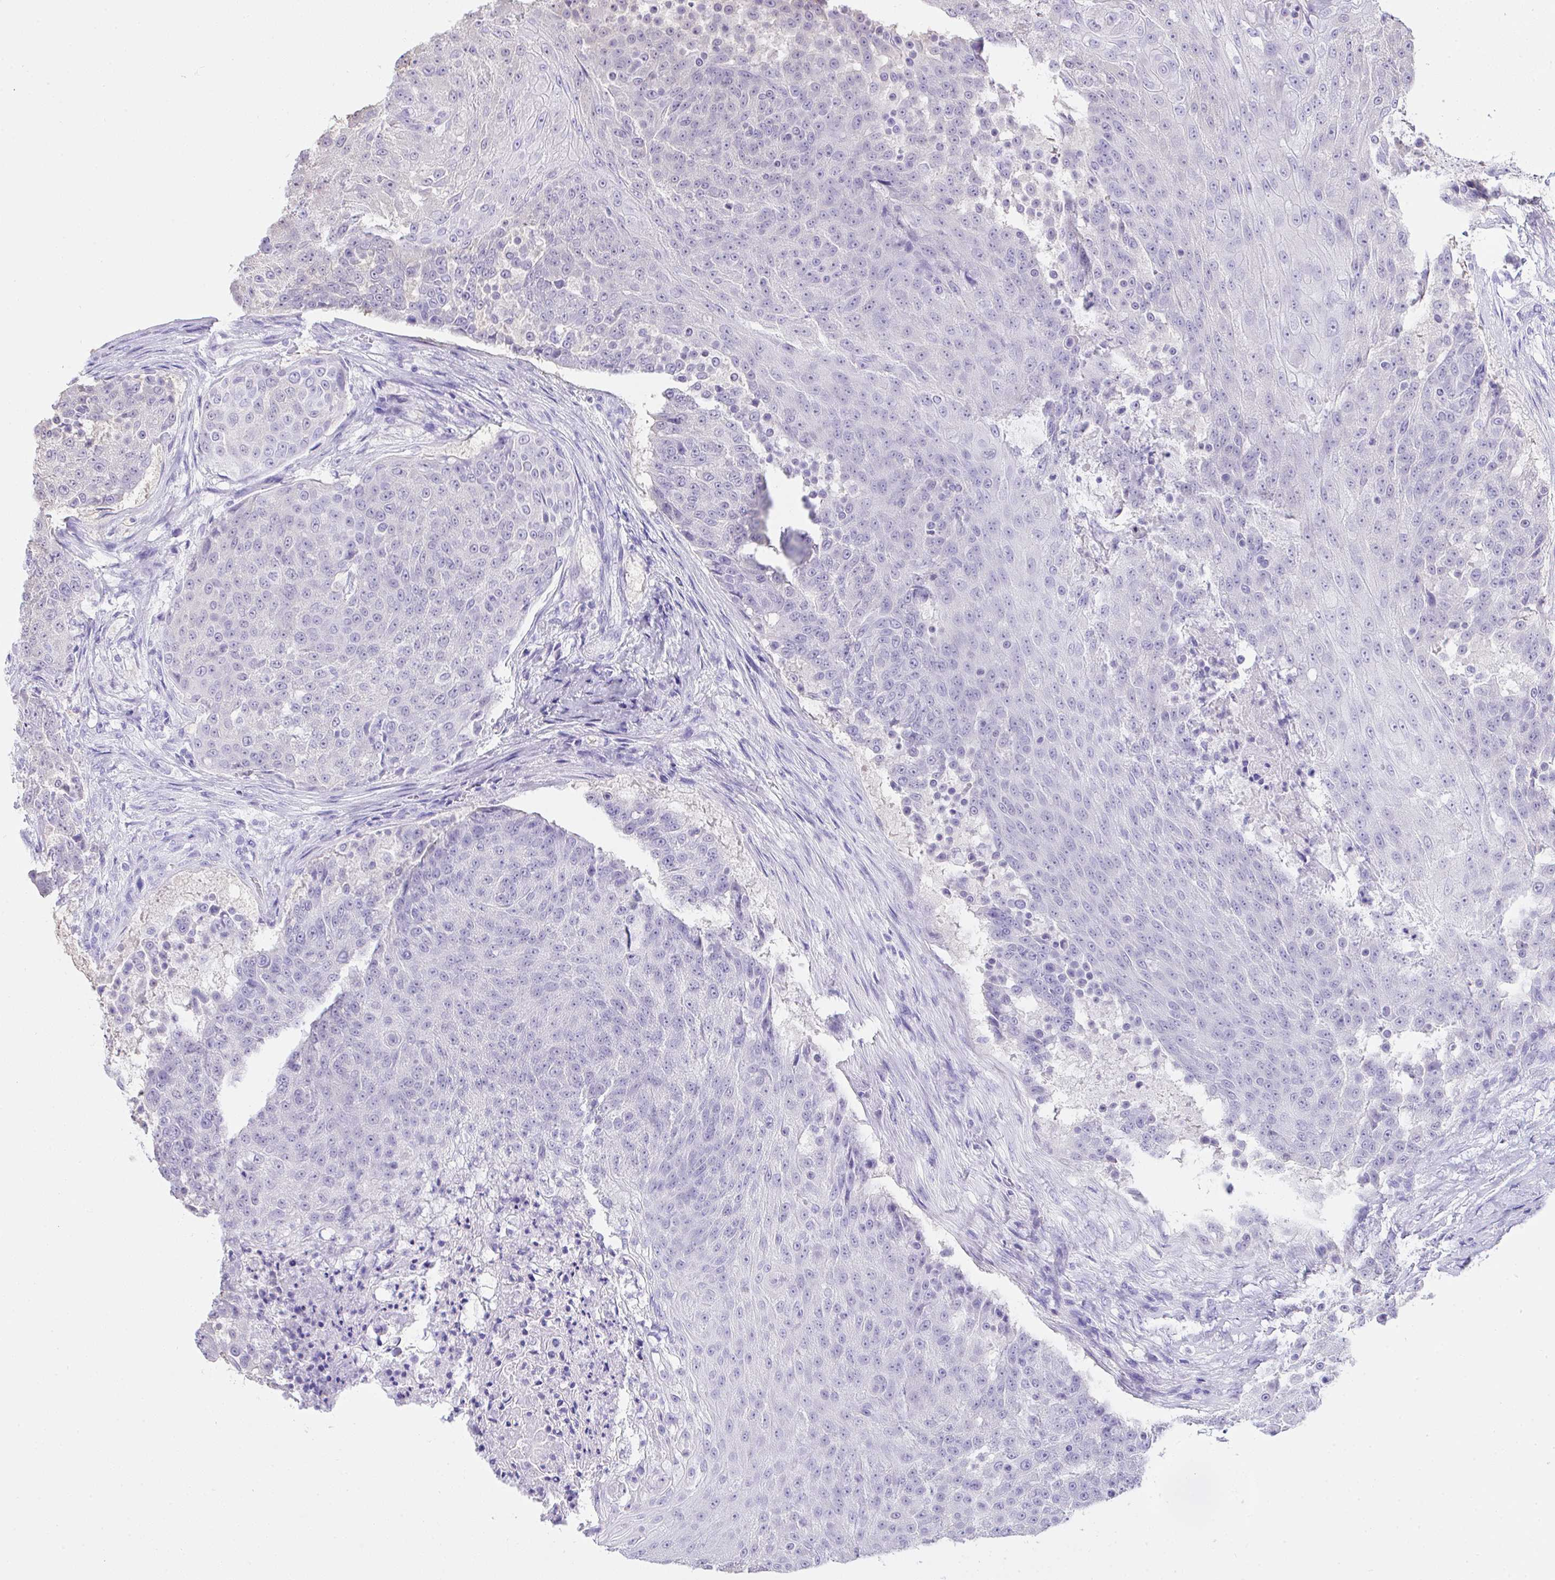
{"staining": {"intensity": "negative", "quantity": "none", "location": "none"}, "tissue": "urothelial cancer", "cell_type": "Tumor cells", "image_type": "cancer", "snomed": [{"axis": "morphology", "description": "Urothelial carcinoma, High grade"}, {"axis": "topography", "description": "Urinary bladder"}], "caption": "This is an immunohistochemistry (IHC) photomicrograph of urothelial cancer. There is no staining in tumor cells.", "gene": "AKR1D1", "patient": {"sex": "female", "age": 63}}